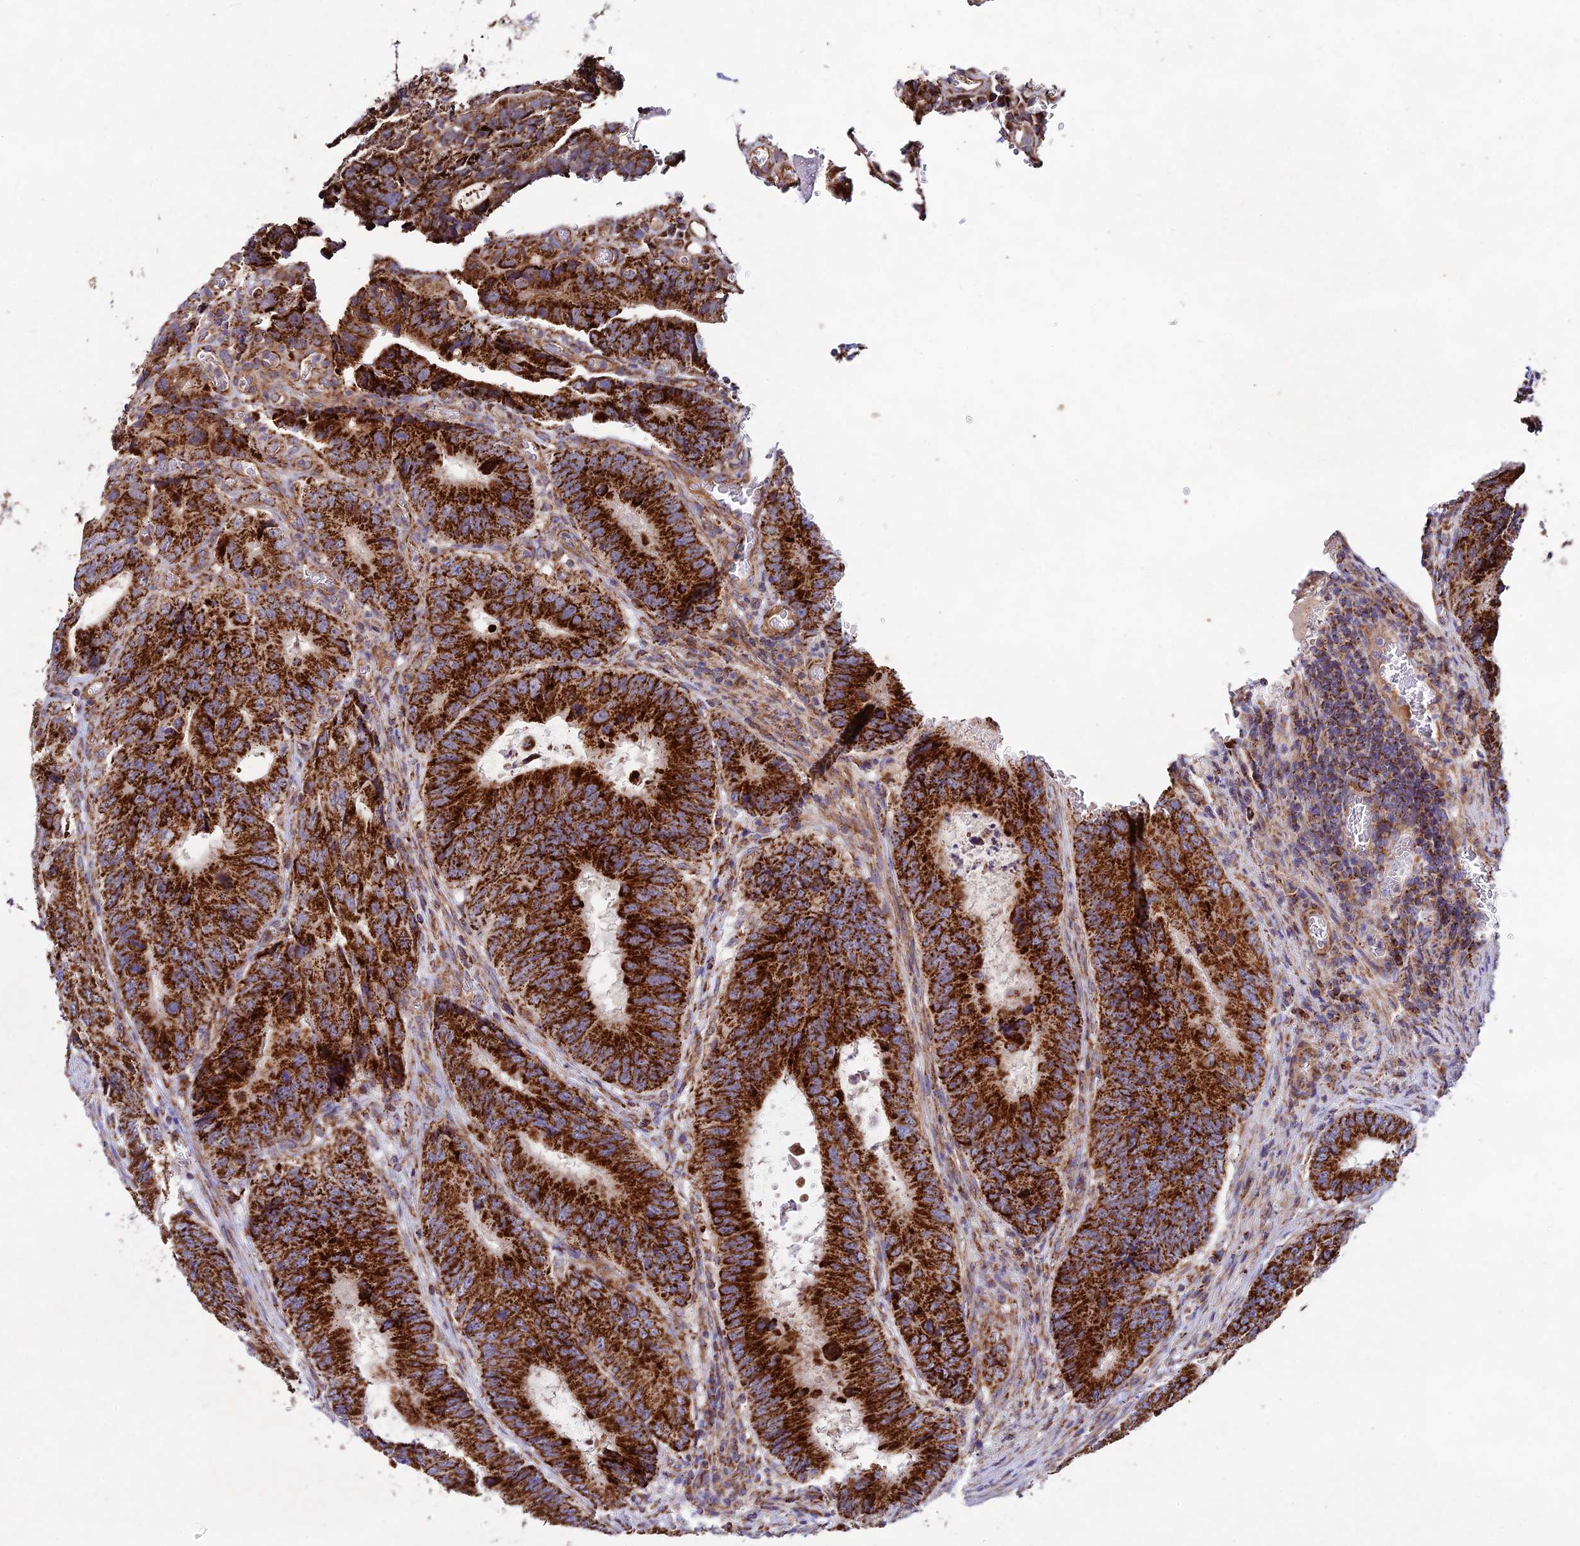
{"staining": {"intensity": "strong", "quantity": ">75%", "location": "cytoplasmic/membranous"}, "tissue": "colorectal cancer", "cell_type": "Tumor cells", "image_type": "cancer", "snomed": [{"axis": "morphology", "description": "Adenocarcinoma, NOS"}, {"axis": "topography", "description": "Colon"}], "caption": "IHC of colorectal cancer shows high levels of strong cytoplasmic/membranous expression in approximately >75% of tumor cells. (DAB (3,3'-diaminobenzidine) IHC with brightfield microscopy, high magnification).", "gene": "KHDC3L", "patient": {"sex": "male", "age": 85}}